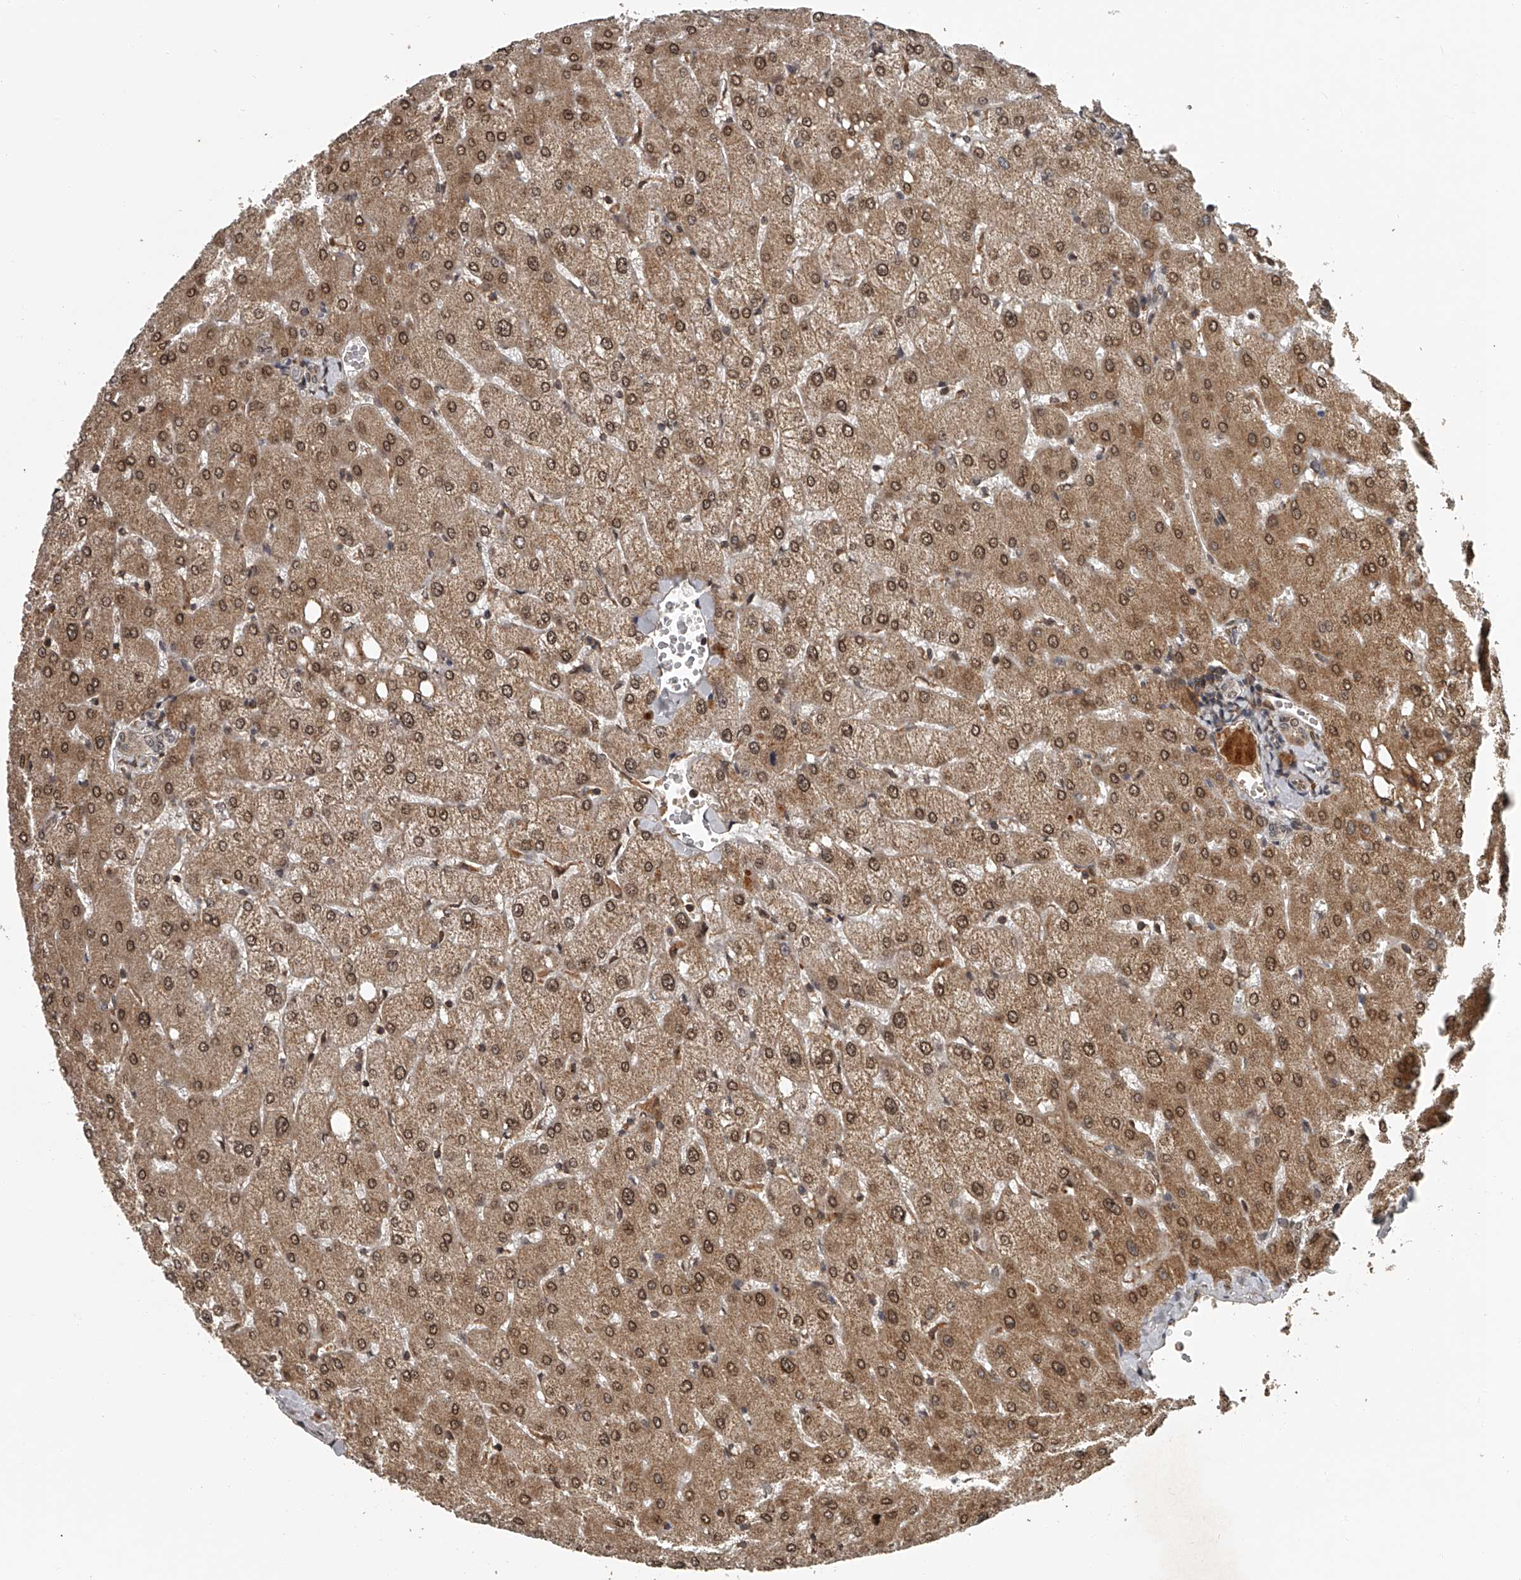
{"staining": {"intensity": "weak", "quantity": "25%-75%", "location": "cytoplasmic/membranous,nuclear"}, "tissue": "liver", "cell_type": "Cholangiocytes", "image_type": "normal", "snomed": [{"axis": "morphology", "description": "Normal tissue, NOS"}, {"axis": "topography", "description": "Liver"}], "caption": "Approximately 25%-75% of cholangiocytes in unremarkable liver demonstrate weak cytoplasmic/membranous,nuclear protein expression as visualized by brown immunohistochemical staining.", "gene": "PLEKHG1", "patient": {"sex": "female", "age": 54}}